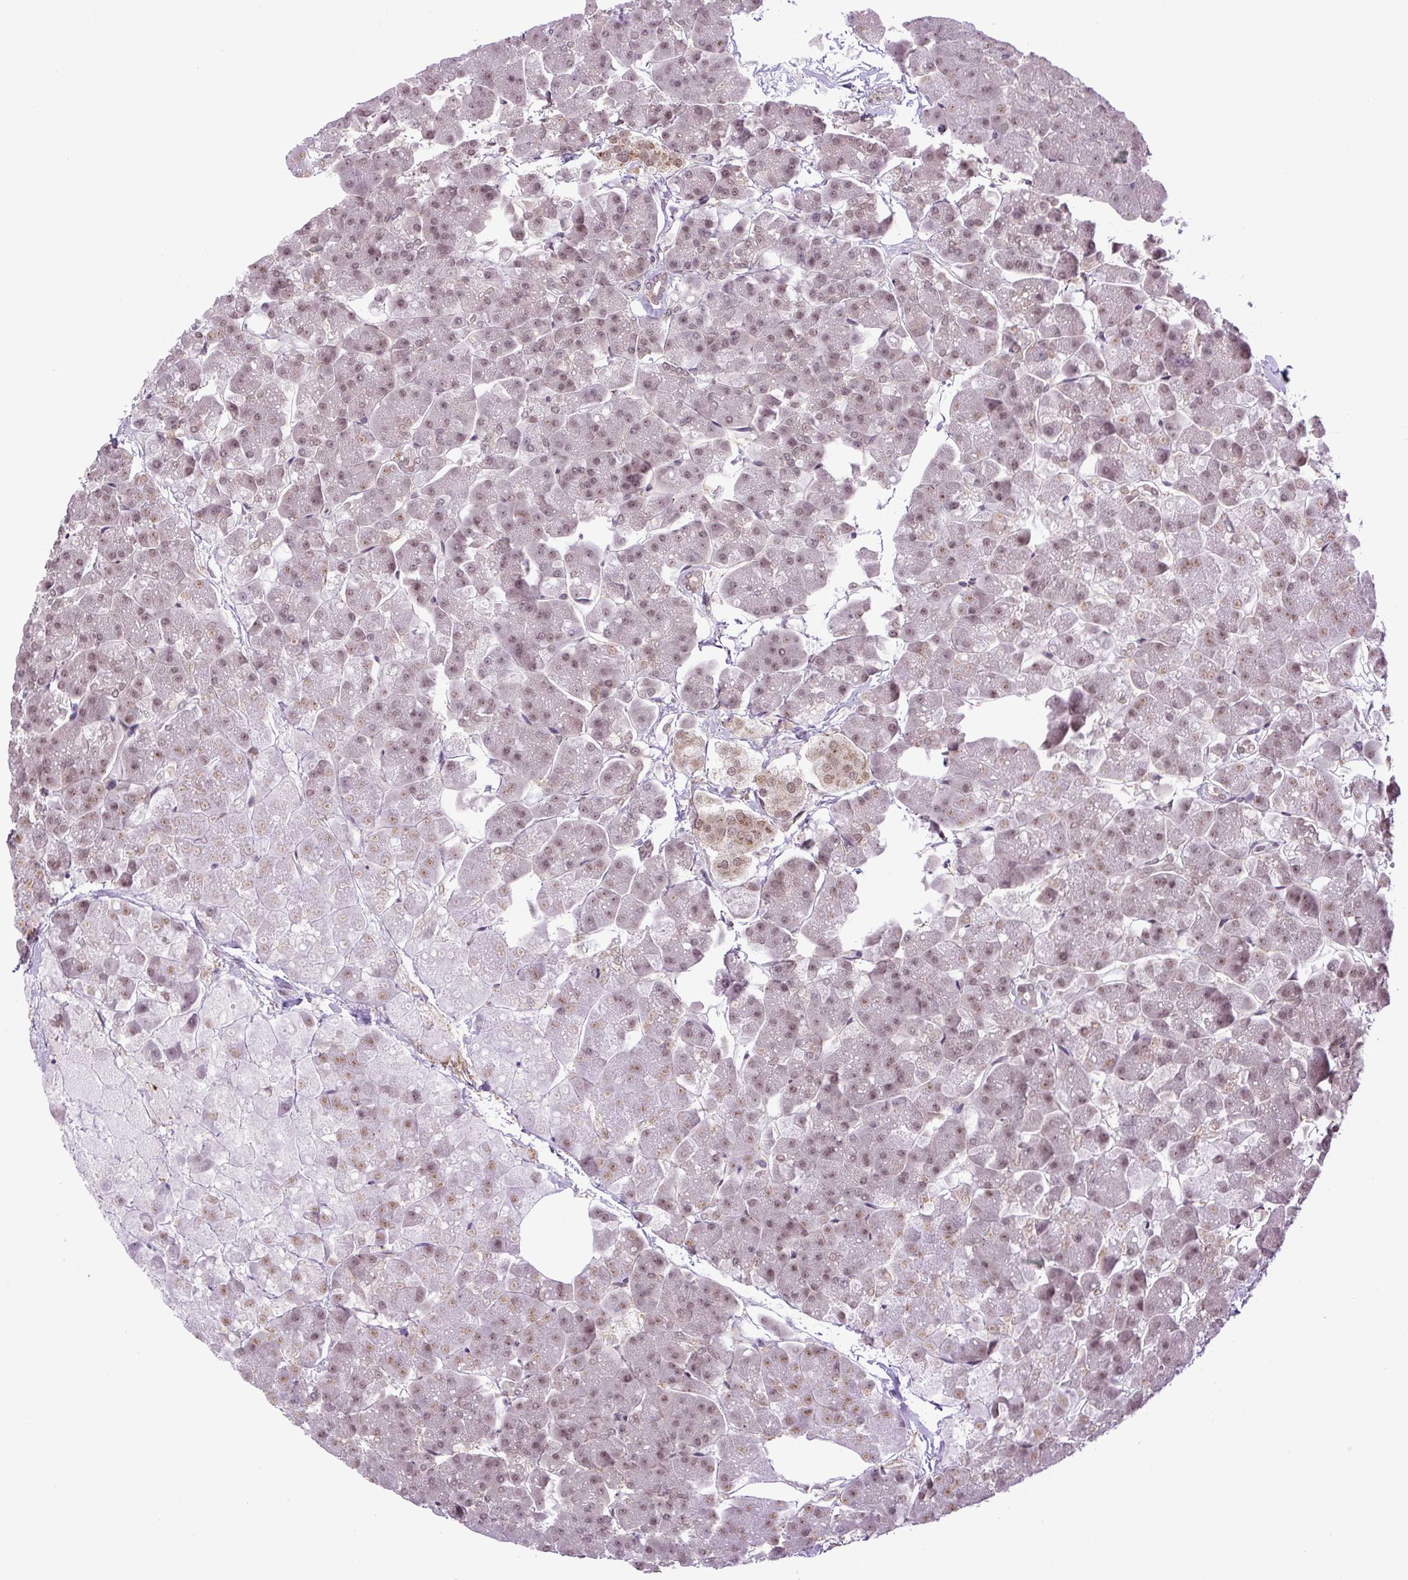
{"staining": {"intensity": "weak", "quantity": "25%-75%", "location": "nuclear"}, "tissue": "pancreas", "cell_type": "Exocrine glandular cells", "image_type": "normal", "snomed": [{"axis": "morphology", "description": "Normal tissue, NOS"}, {"axis": "topography", "description": "Pancreas"}, {"axis": "topography", "description": "Peripheral nerve tissue"}], "caption": "Protein staining of normal pancreas shows weak nuclear positivity in about 25%-75% of exocrine glandular cells. The staining was performed using DAB (3,3'-diaminobenzidine) to visualize the protein expression in brown, while the nuclei were stained in blue with hematoxylin (Magnification: 20x).", "gene": "SGTA", "patient": {"sex": "male", "age": 54}}